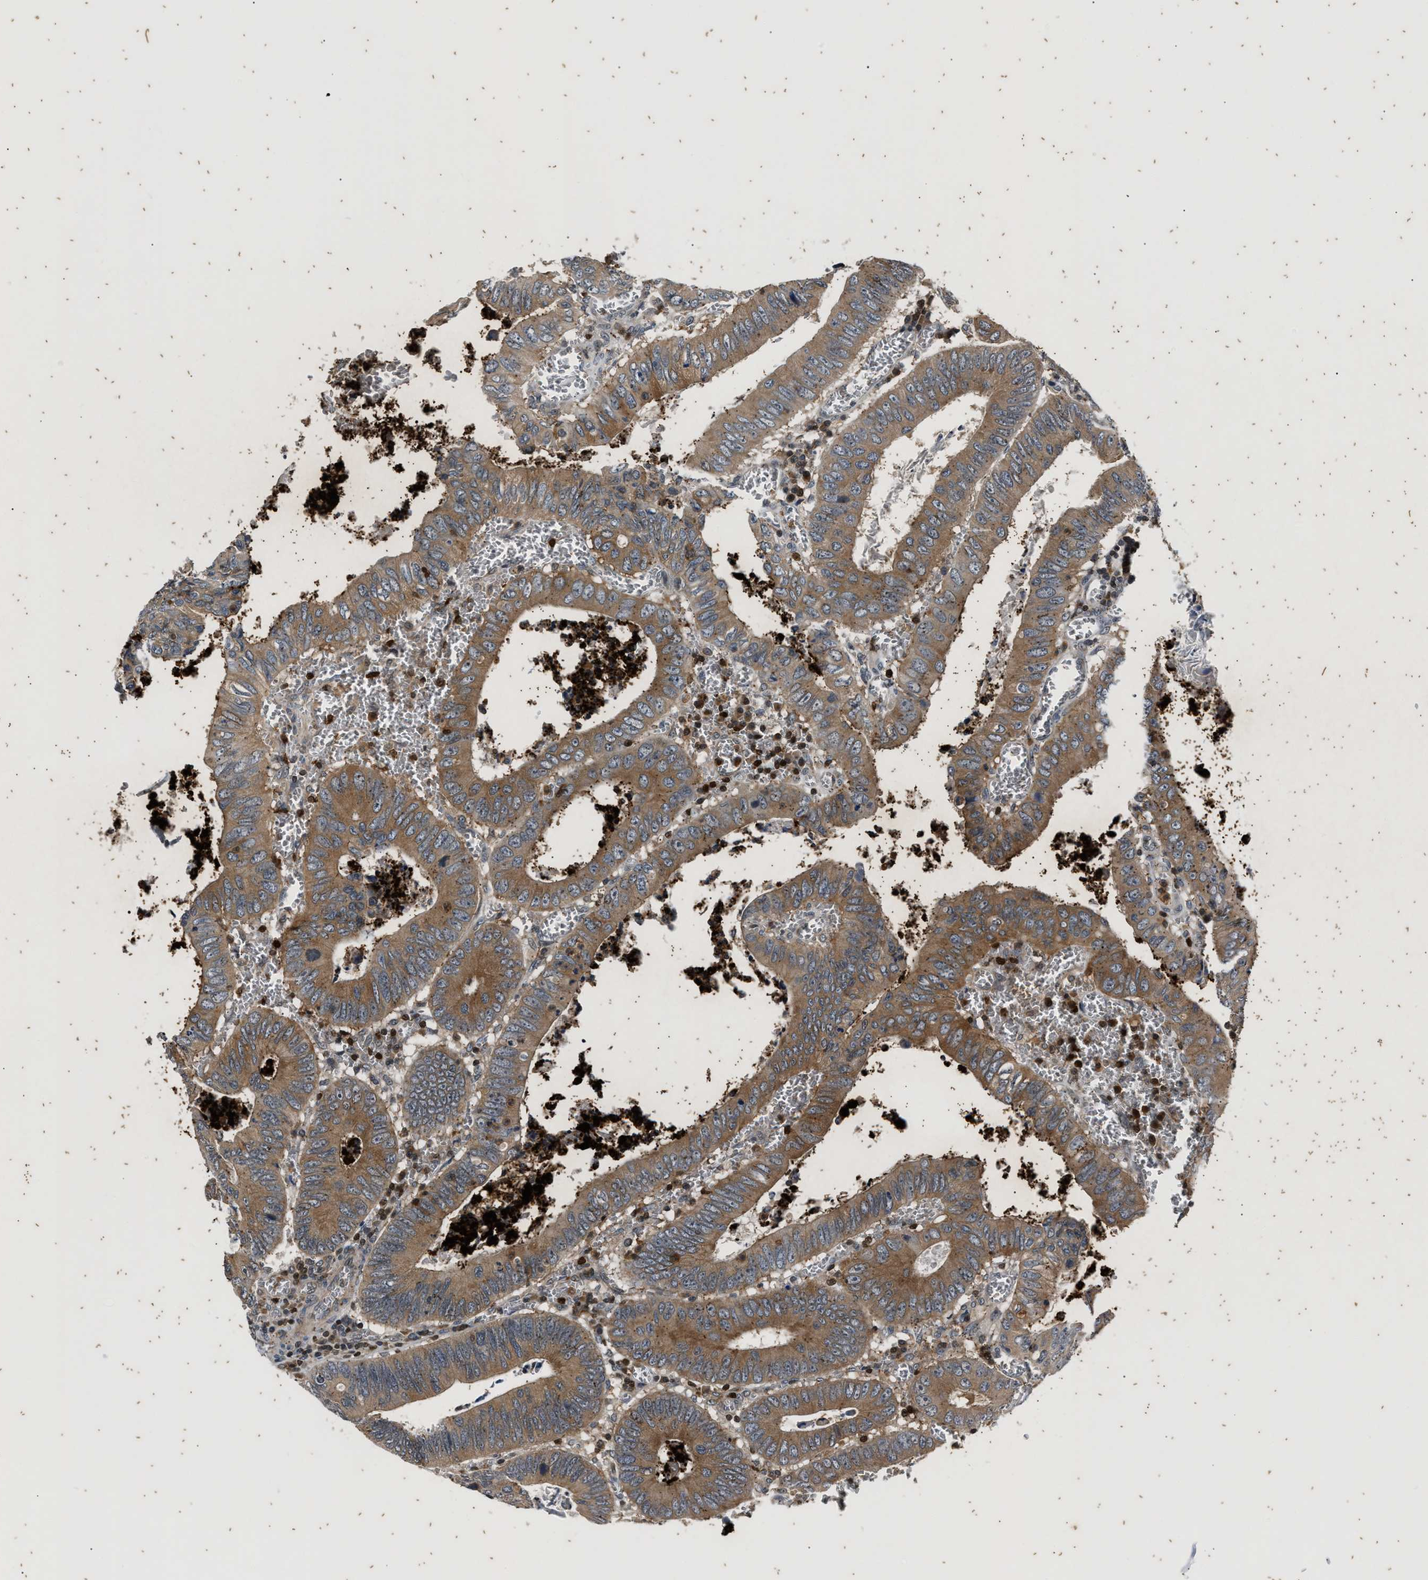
{"staining": {"intensity": "moderate", "quantity": ">75%", "location": "cytoplasmic/membranous"}, "tissue": "colorectal cancer", "cell_type": "Tumor cells", "image_type": "cancer", "snomed": [{"axis": "morphology", "description": "Inflammation, NOS"}, {"axis": "morphology", "description": "Adenocarcinoma, NOS"}, {"axis": "topography", "description": "Colon"}], "caption": "Colorectal adenocarcinoma was stained to show a protein in brown. There is medium levels of moderate cytoplasmic/membranous staining in approximately >75% of tumor cells.", "gene": "PTPN7", "patient": {"sex": "male", "age": 72}}